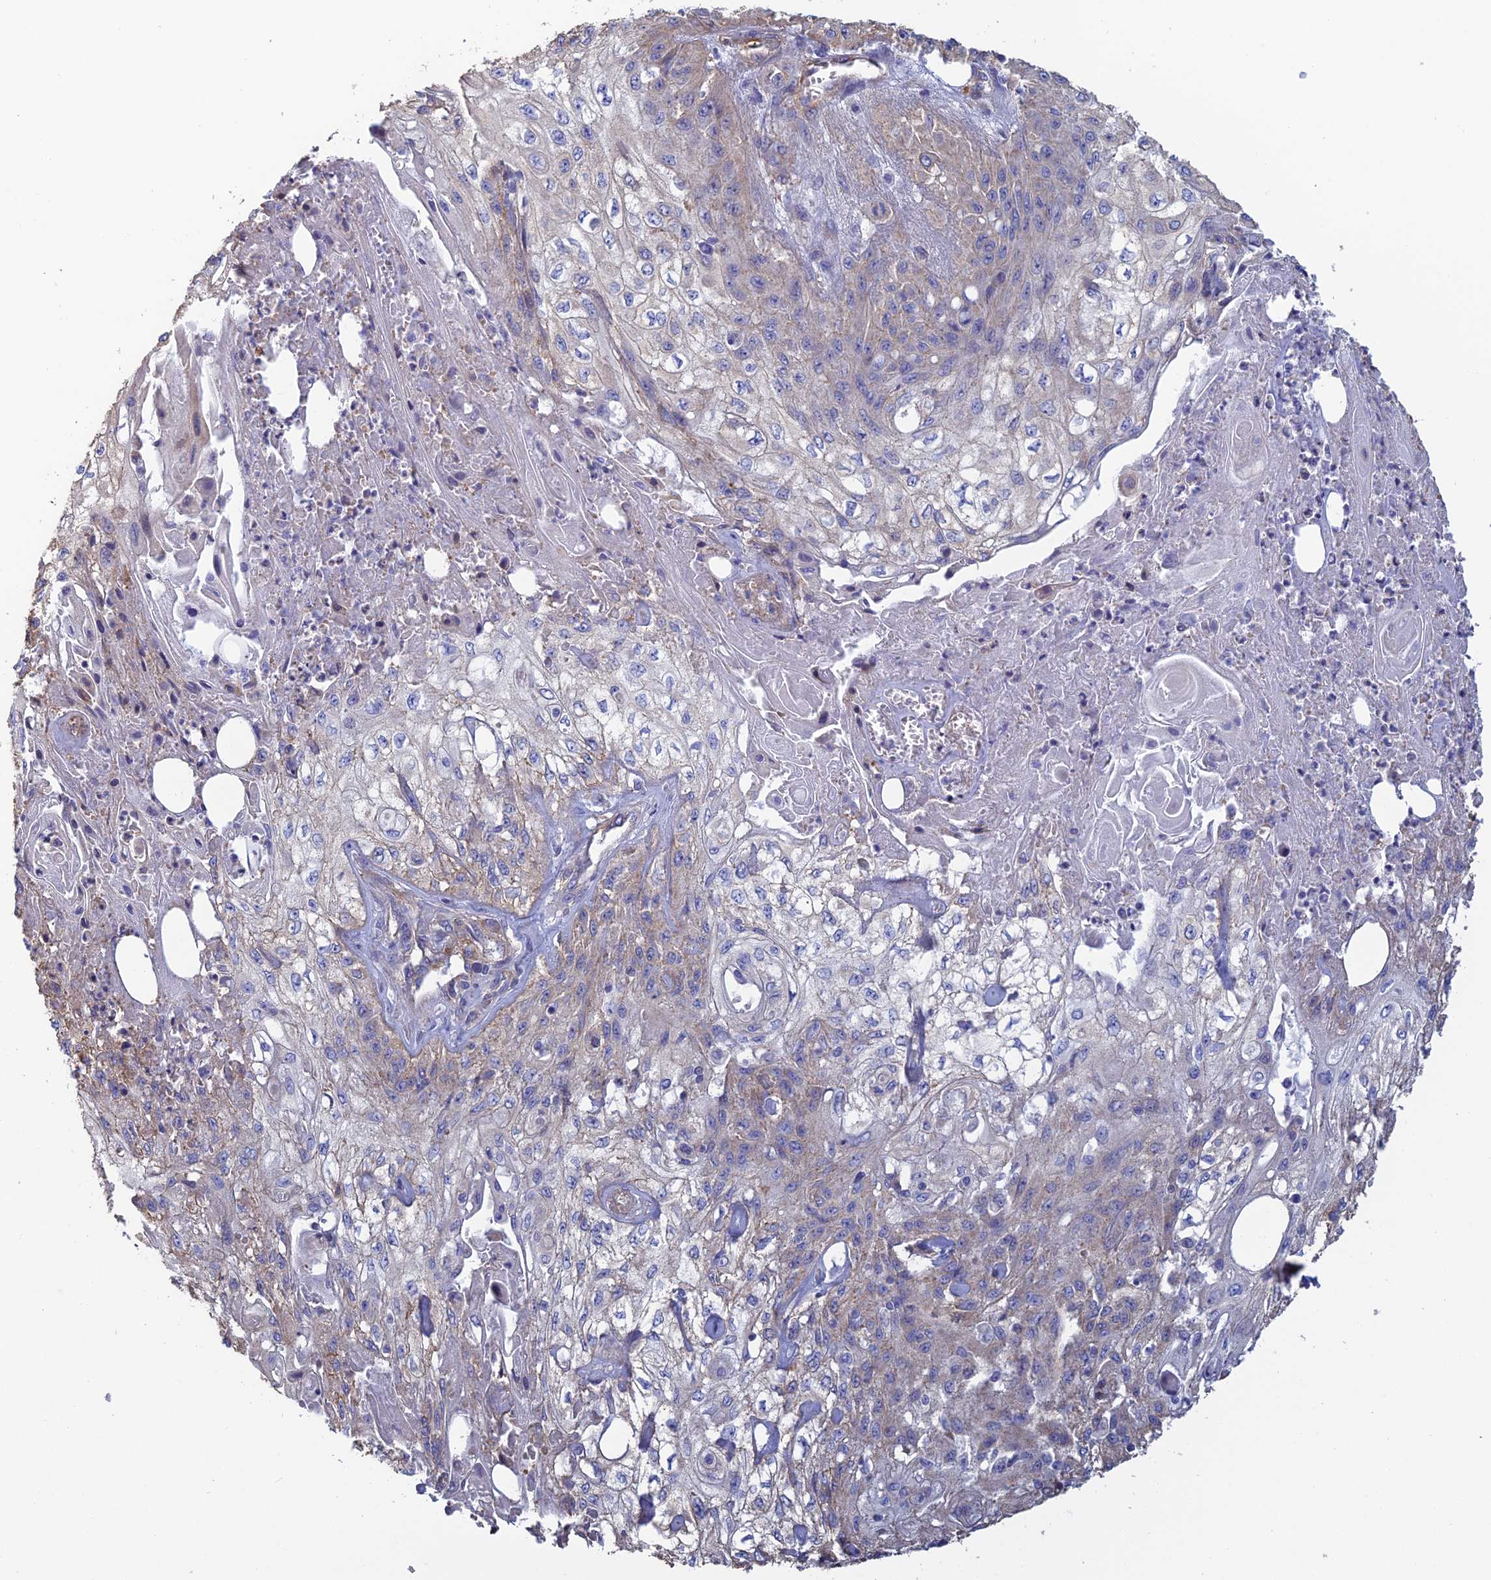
{"staining": {"intensity": "weak", "quantity": "<25%", "location": "cytoplasmic/membranous"}, "tissue": "skin cancer", "cell_type": "Tumor cells", "image_type": "cancer", "snomed": [{"axis": "morphology", "description": "Squamous cell carcinoma, NOS"}, {"axis": "morphology", "description": "Squamous cell carcinoma, metastatic, NOS"}, {"axis": "topography", "description": "Skin"}, {"axis": "topography", "description": "Lymph node"}], "caption": "Tumor cells show no significant staining in skin metastatic squamous cell carcinoma.", "gene": "PCDHA5", "patient": {"sex": "male", "age": 75}}